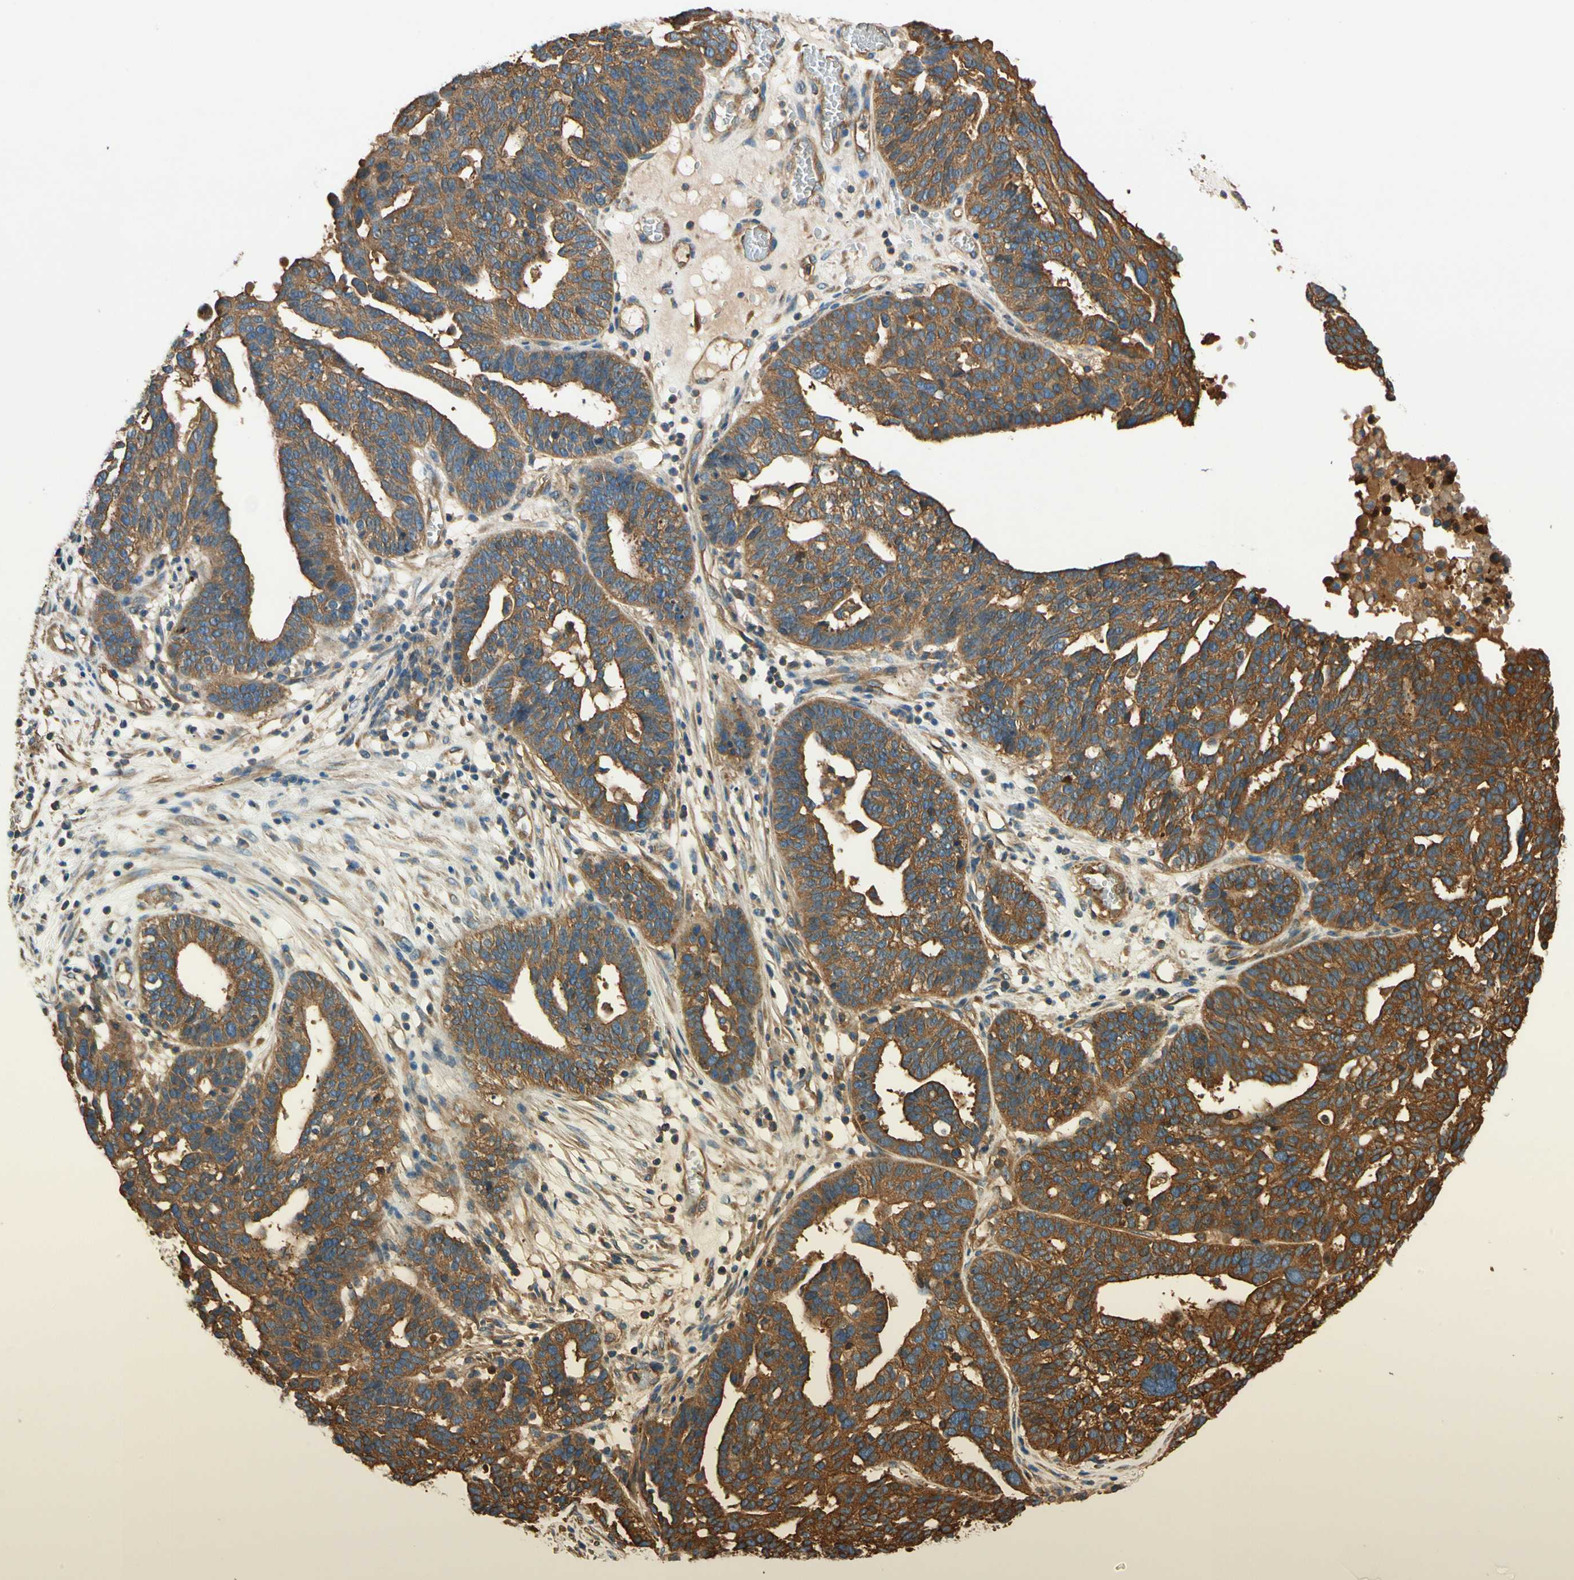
{"staining": {"intensity": "strong", "quantity": ">75%", "location": "cytoplasmic/membranous"}, "tissue": "ovarian cancer", "cell_type": "Tumor cells", "image_type": "cancer", "snomed": [{"axis": "morphology", "description": "Cystadenocarcinoma, serous, NOS"}, {"axis": "topography", "description": "Ovary"}], "caption": "Immunohistochemistry (IHC) micrograph of human ovarian serous cystadenocarcinoma stained for a protein (brown), which shows high levels of strong cytoplasmic/membranous staining in approximately >75% of tumor cells.", "gene": "TCP11L1", "patient": {"sex": "female", "age": 59}}